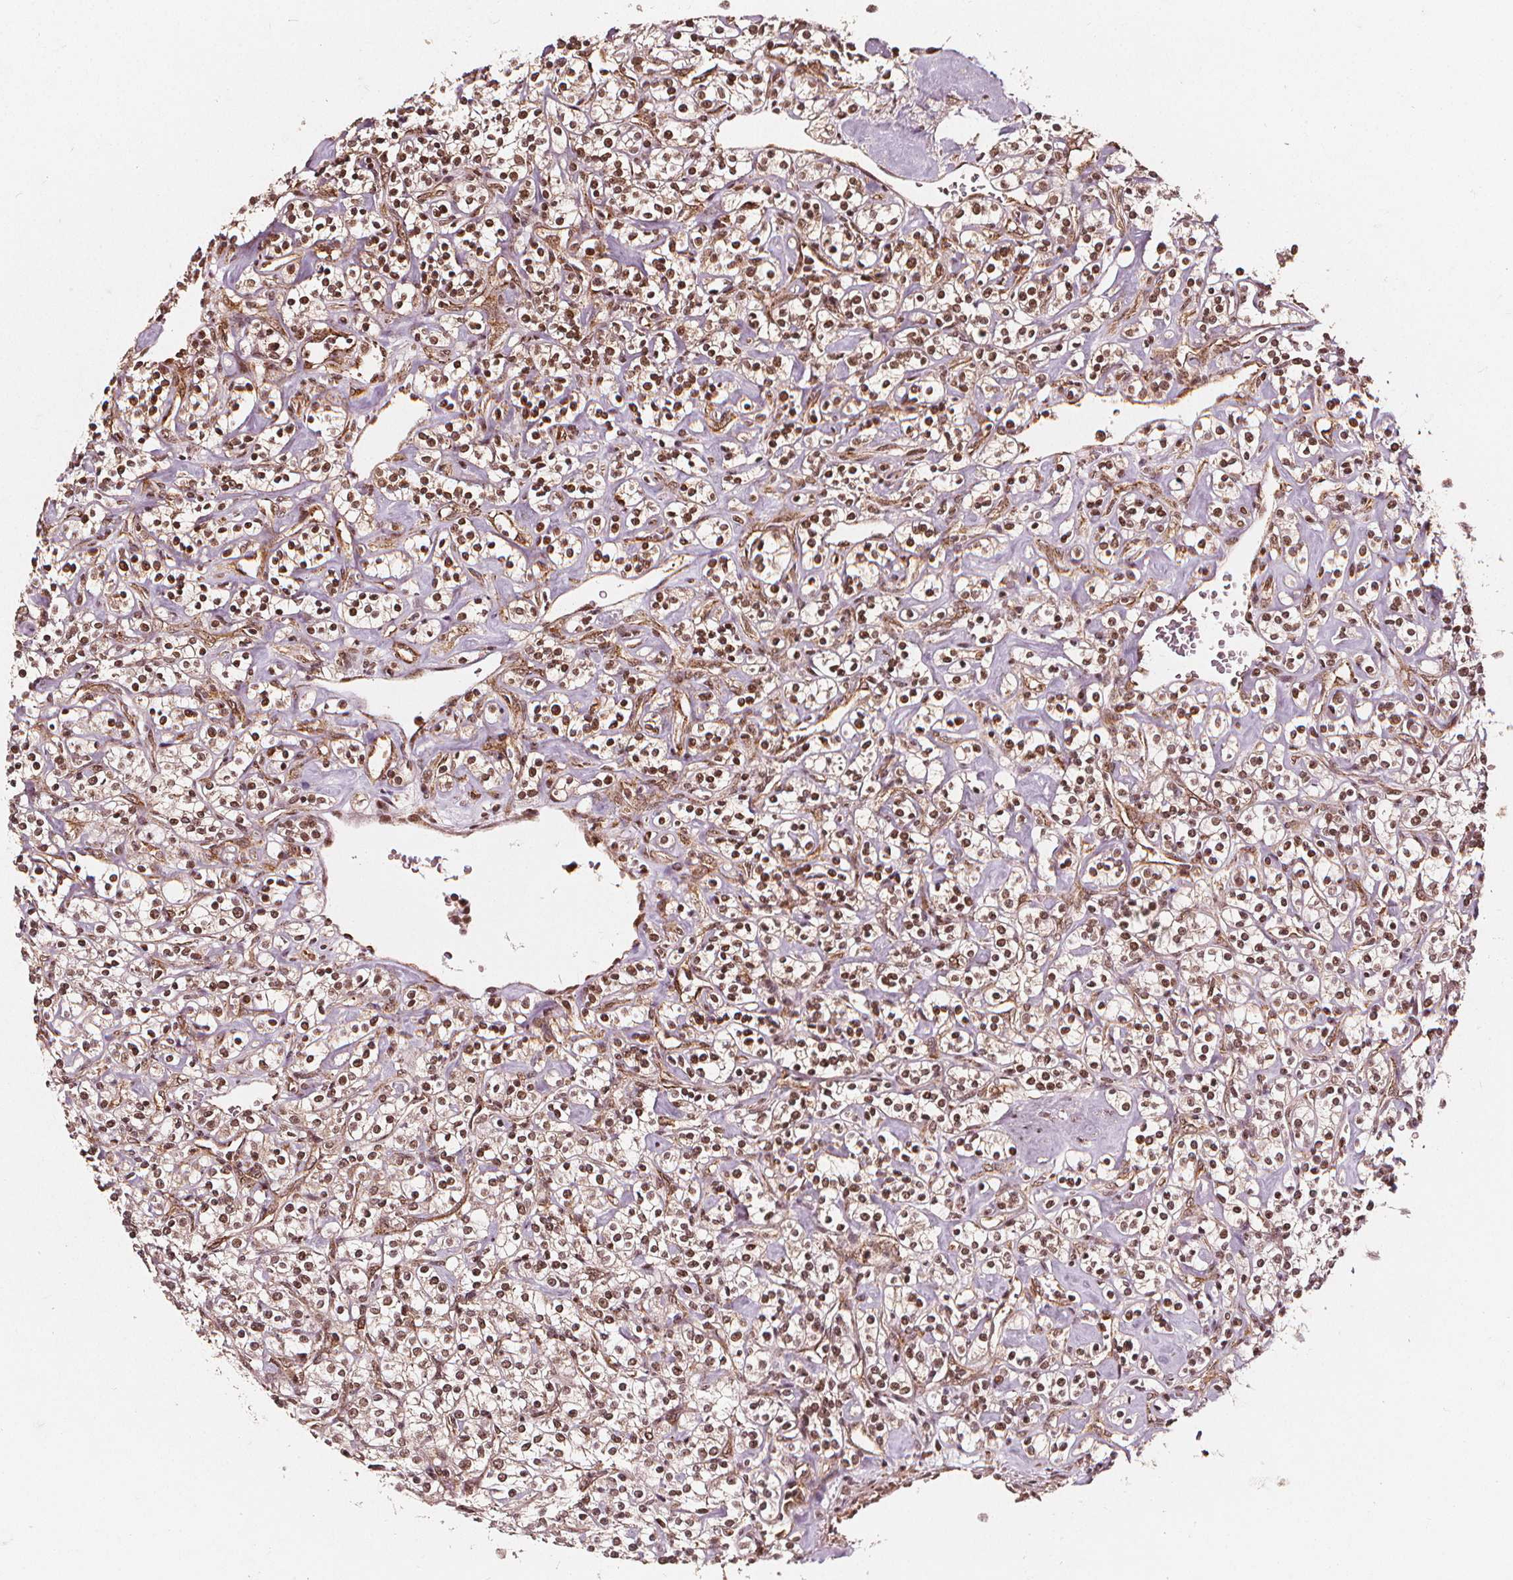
{"staining": {"intensity": "moderate", "quantity": ">75%", "location": "cytoplasmic/membranous,nuclear"}, "tissue": "renal cancer", "cell_type": "Tumor cells", "image_type": "cancer", "snomed": [{"axis": "morphology", "description": "Adenocarcinoma, NOS"}, {"axis": "topography", "description": "Kidney"}], "caption": "Renal cancer stained for a protein exhibits moderate cytoplasmic/membranous and nuclear positivity in tumor cells.", "gene": "SMN1", "patient": {"sex": "male", "age": 77}}